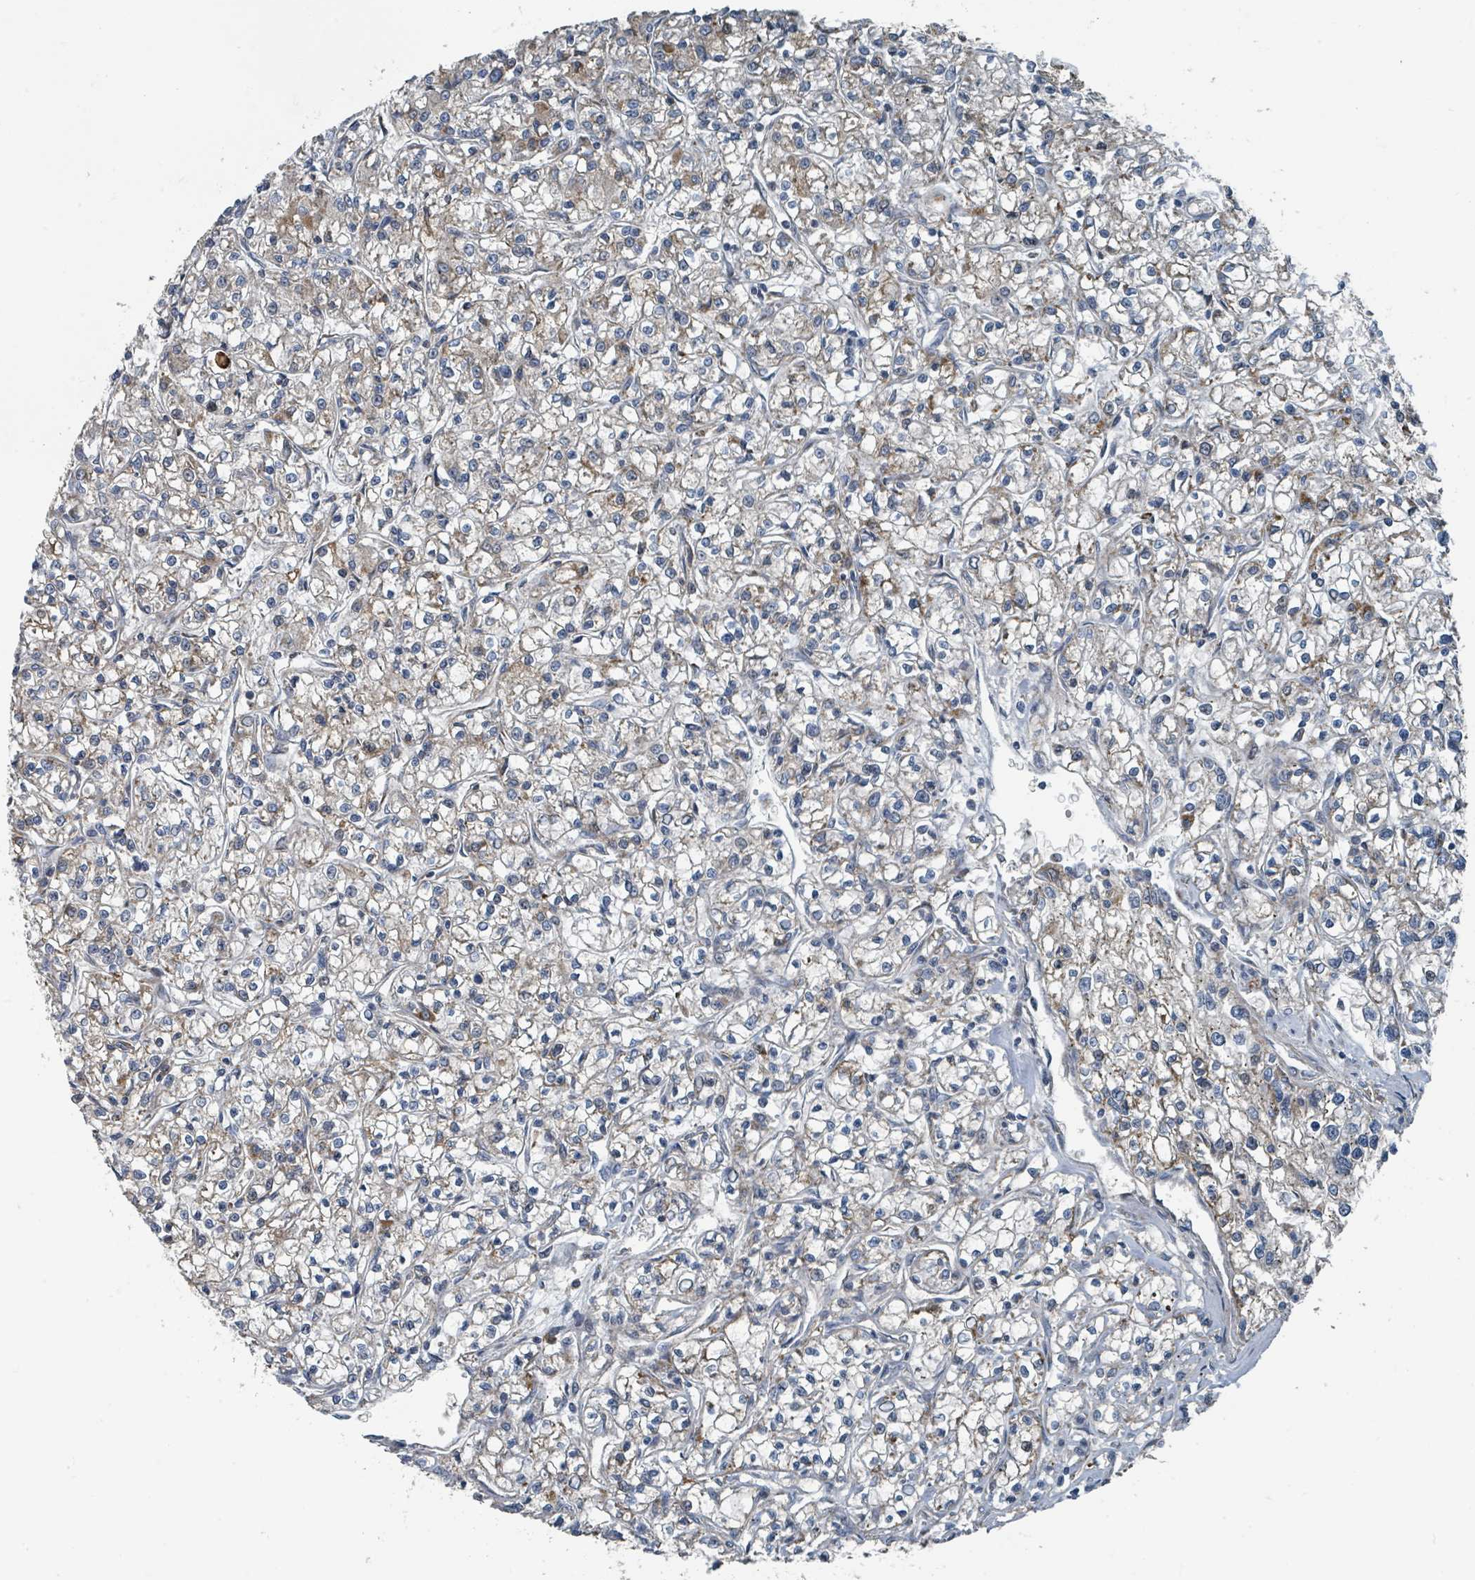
{"staining": {"intensity": "moderate", "quantity": "<25%", "location": "cytoplasmic/membranous"}, "tissue": "renal cancer", "cell_type": "Tumor cells", "image_type": "cancer", "snomed": [{"axis": "morphology", "description": "Adenocarcinoma, NOS"}, {"axis": "topography", "description": "Kidney"}], "caption": "Moderate cytoplasmic/membranous staining for a protein is seen in about <25% of tumor cells of renal cancer (adenocarcinoma) using immunohistochemistry (IHC).", "gene": "DIPK2A", "patient": {"sex": "female", "age": 59}}